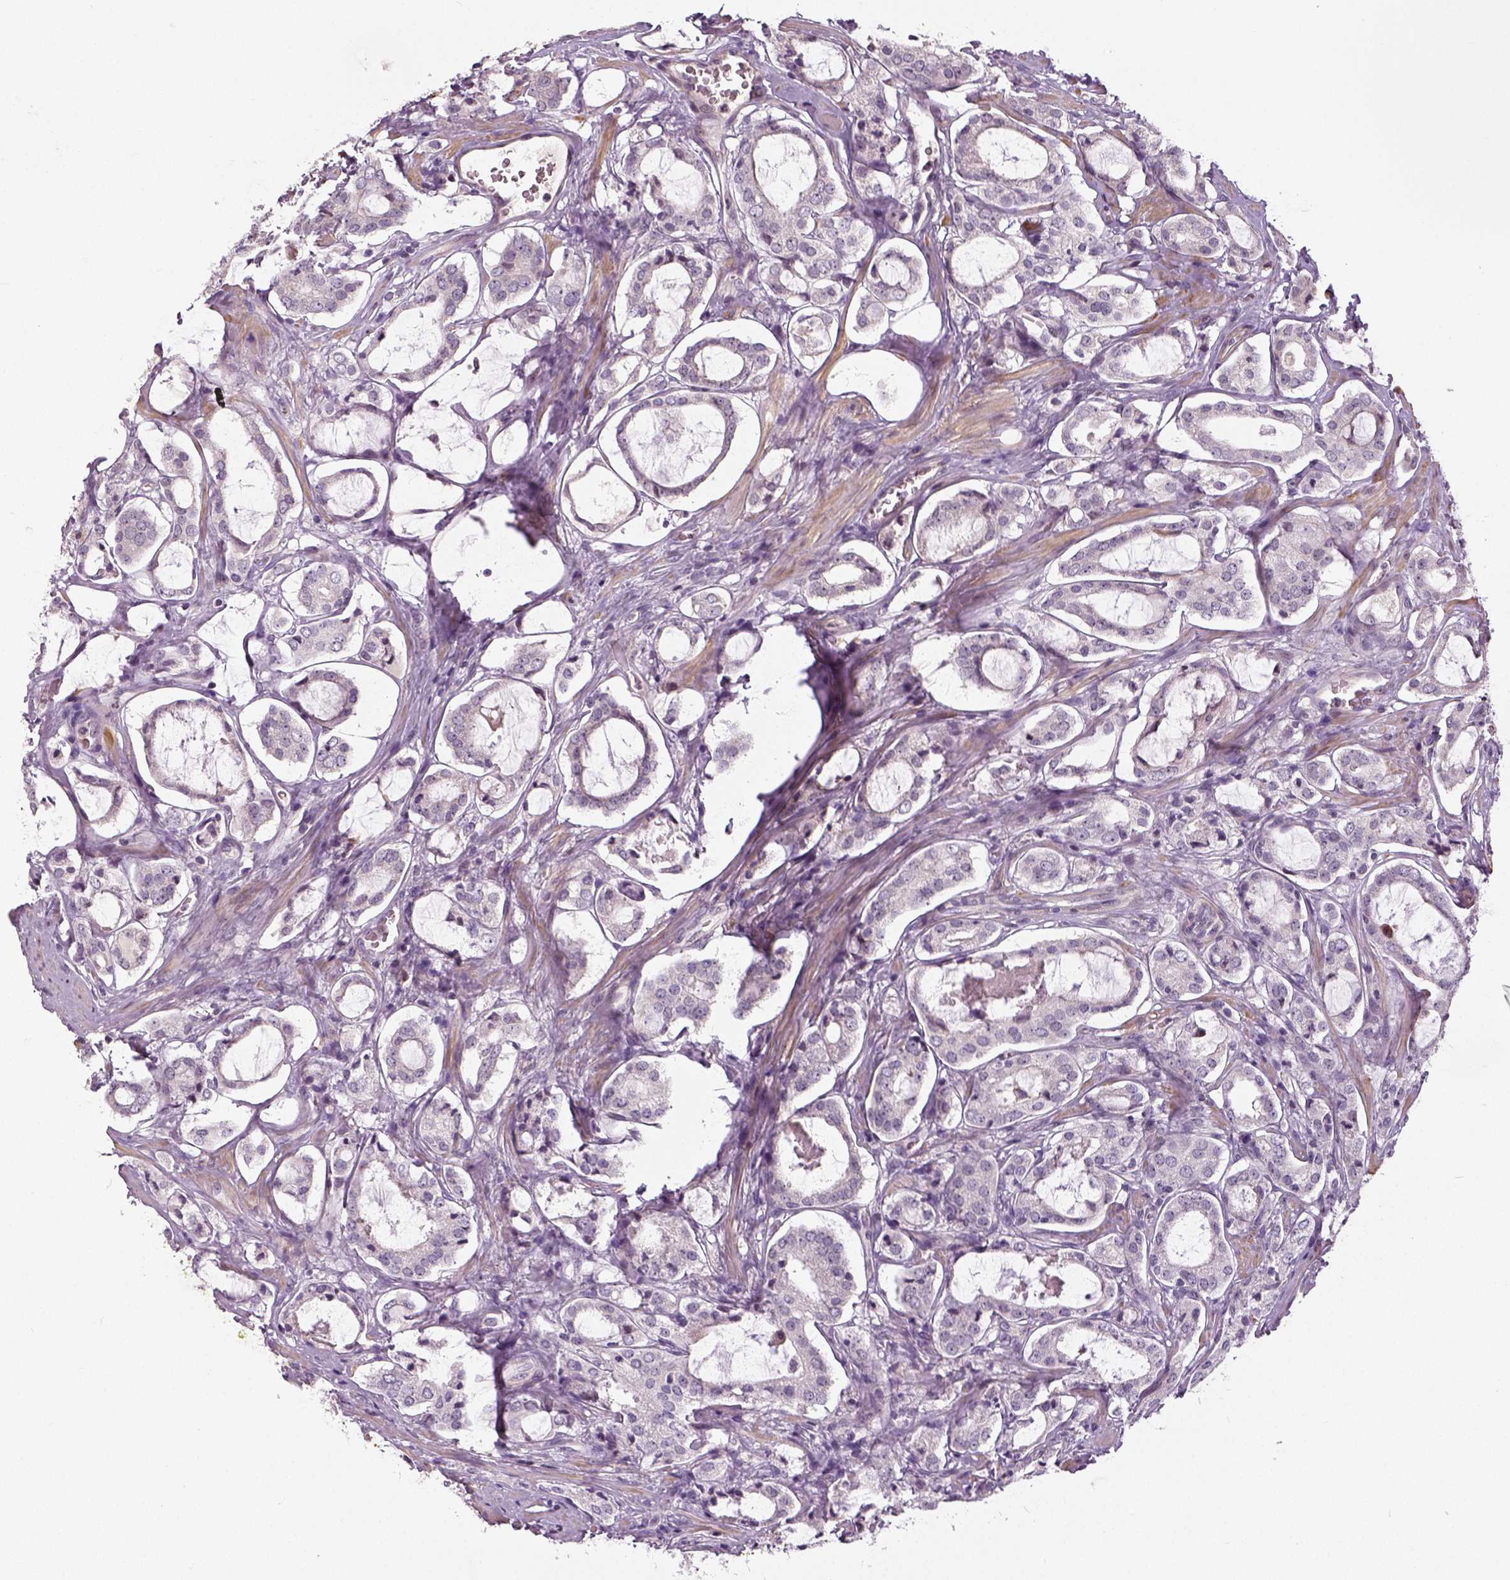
{"staining": {"intensity": "negative", "quantity": "none", "location": "none"}, "tissue": "prostate cancer", "cell_type": "Tumor cells", "image_type": "cancer", "snomed": [{"axis": "morphology", "description": "Adenocarcinoma, NOS"}, {"axis": "topography", "description": "Prostate"}], "caption": "High power microscopy histopathology image of an immunohistochemistry (IHC) photomicrograph of prostate cancer (adenocarcinoma), revealing no significant staining in tumor cells.", "gene": "NECAB1", "patient": {"sex": "male", "age": 66}}